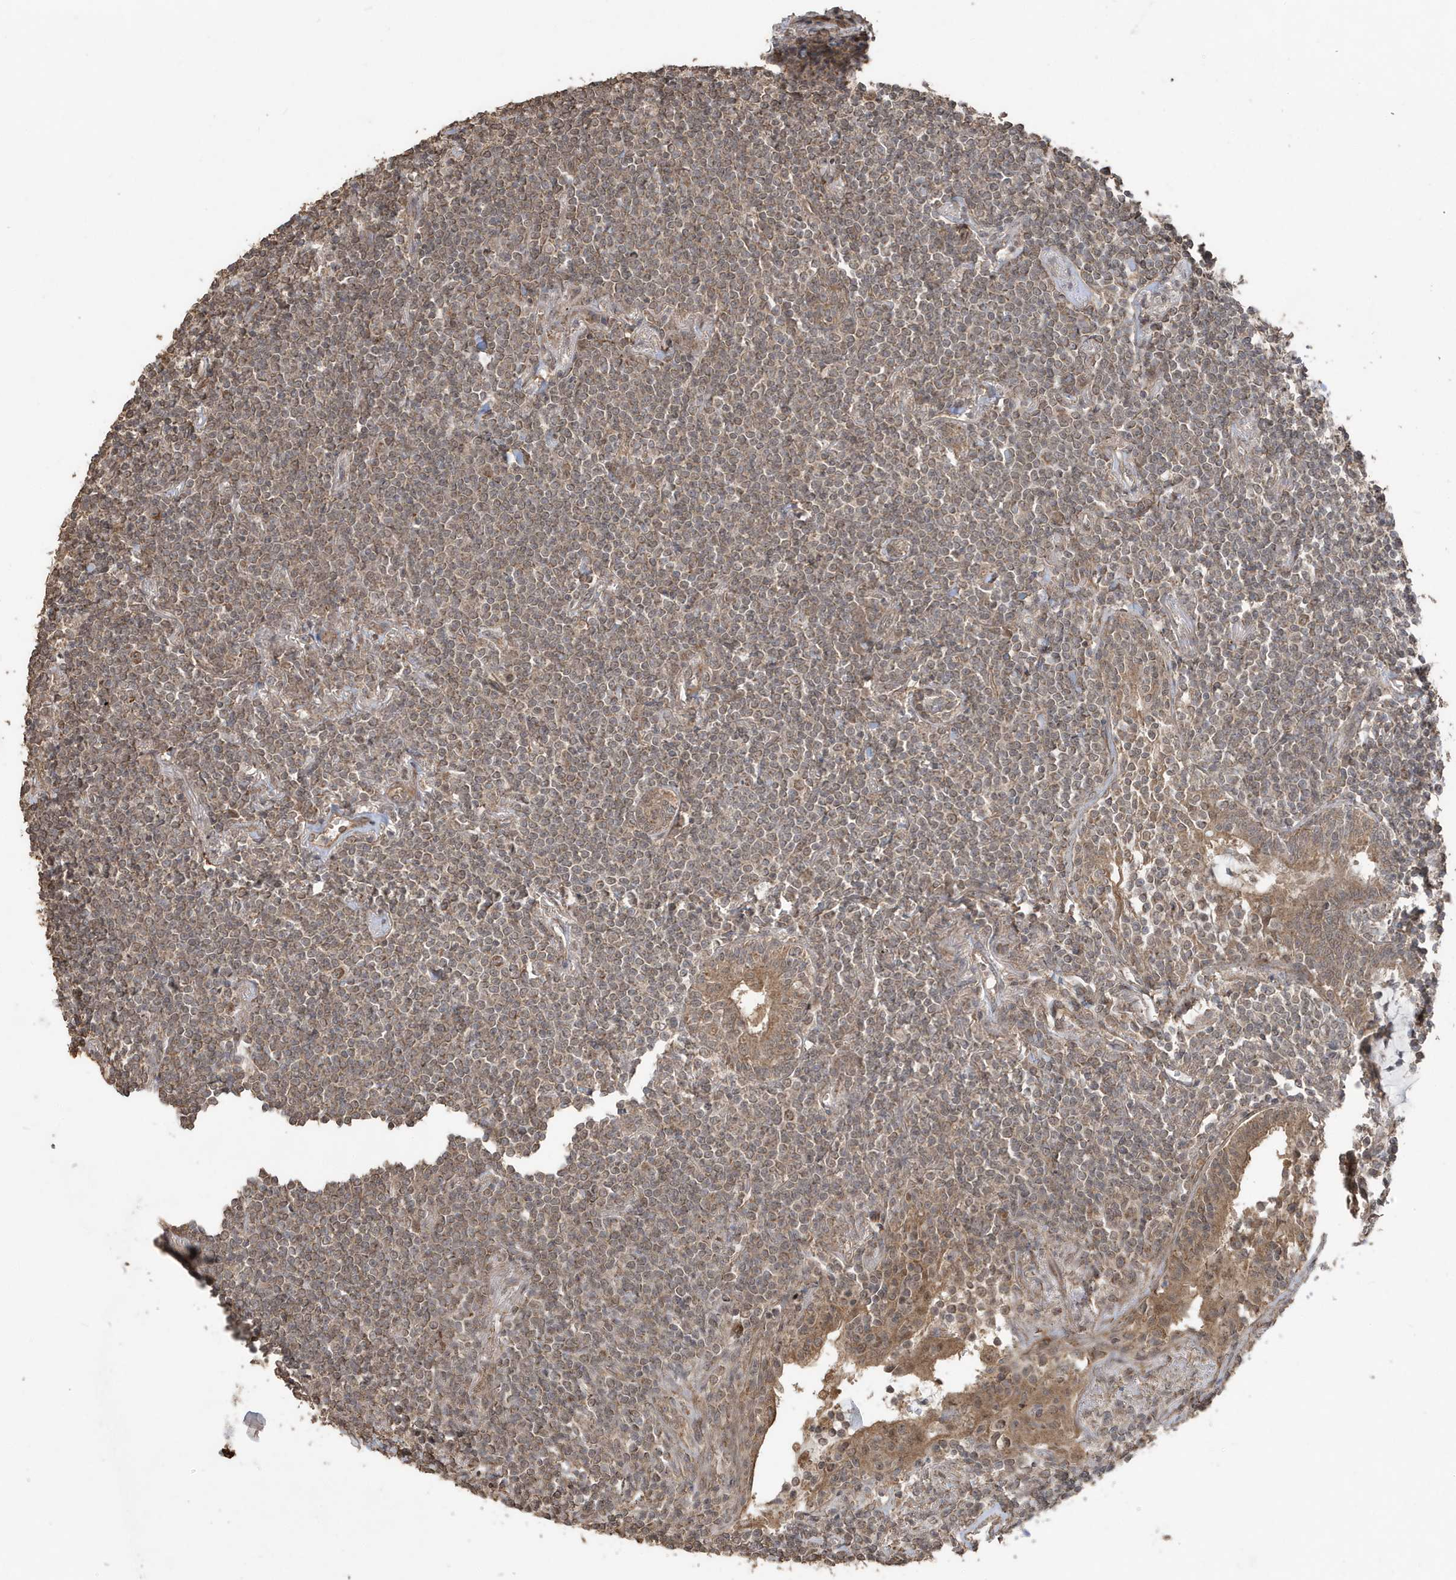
{"staining": {"intensity": "moderate", "quantity": "<25%", "location": "cytoplasmic/membranous"}, "tissue": "lymphoma", "cell_type": "Tumor cells", "image_type": "cancer", "snomed": [{"axis": "morphology", "description": "Malignant lymphoma, non-Hodgkin's type, Low grade"}, {"axis": "topography", "description": "Lung"}], "caption": "DAB immunohistochemical staining of lymphoma demonstrates moderate cytoplasmic/membranous protein staining in approximately <25% of tumor cells.", "gene": "PAXBP1", "patient": {"sex": "female", "age": 71}}